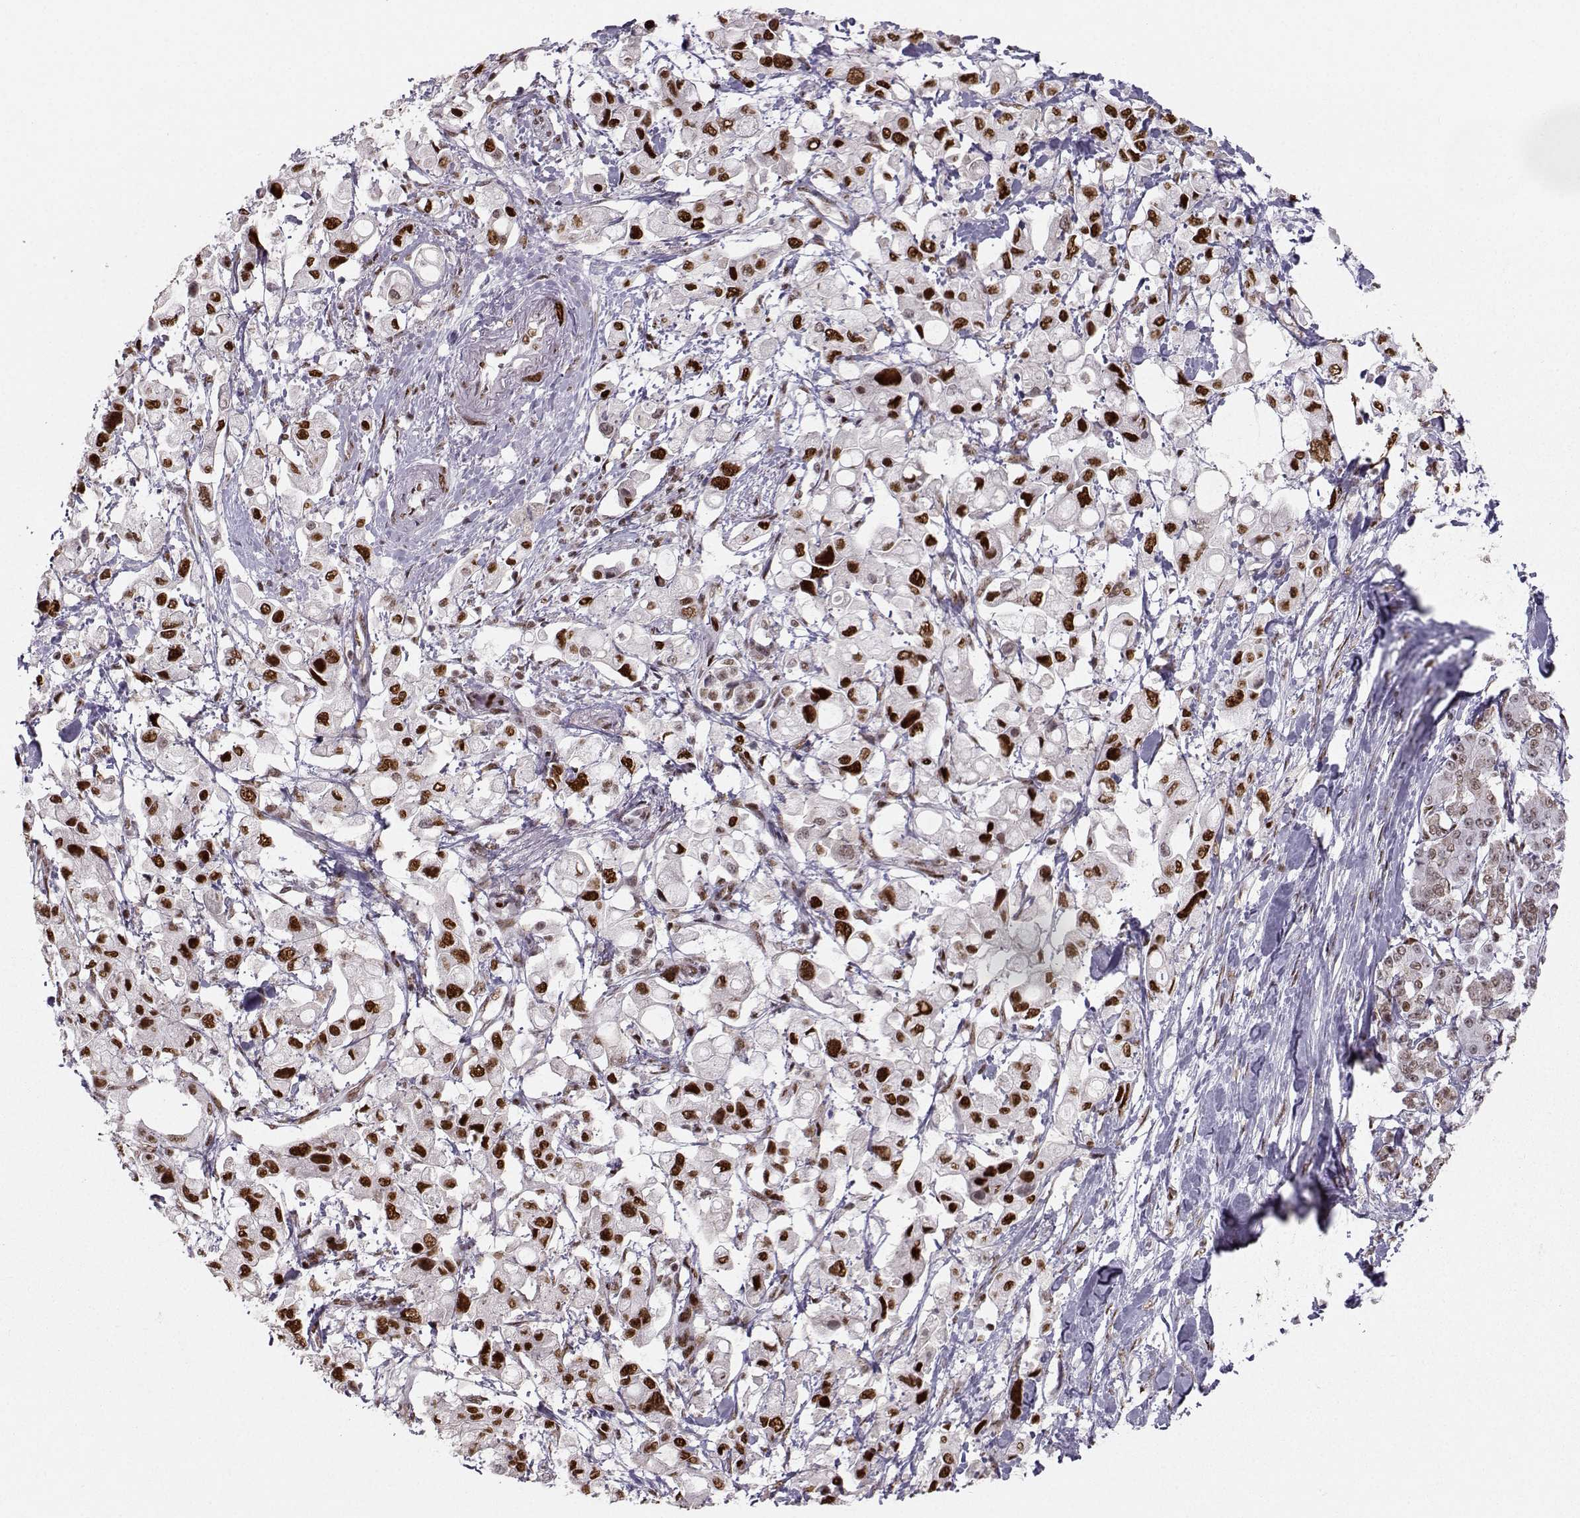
{"staining": {"intensity": "strong", "quantity": "25%-75%", "location": "nuclear"}, "tissue": "pancreatic cancer", "cell_type": "Tumor cells", "image_type": "cancer", "snomed": [{"axis": "morphology", "description": "Adenocarcinoma, NOS"}, {"axis": "topography", "description": "Pancreas"}], "caption": "Immunohistochemistry (IHC) of human pancreatic cancer shows high levels of strong nuclear positivity in about 25%-75% of tumor cells.", "gene": "SNAPC2", "patient": {"sex": "female", "age": 56}}